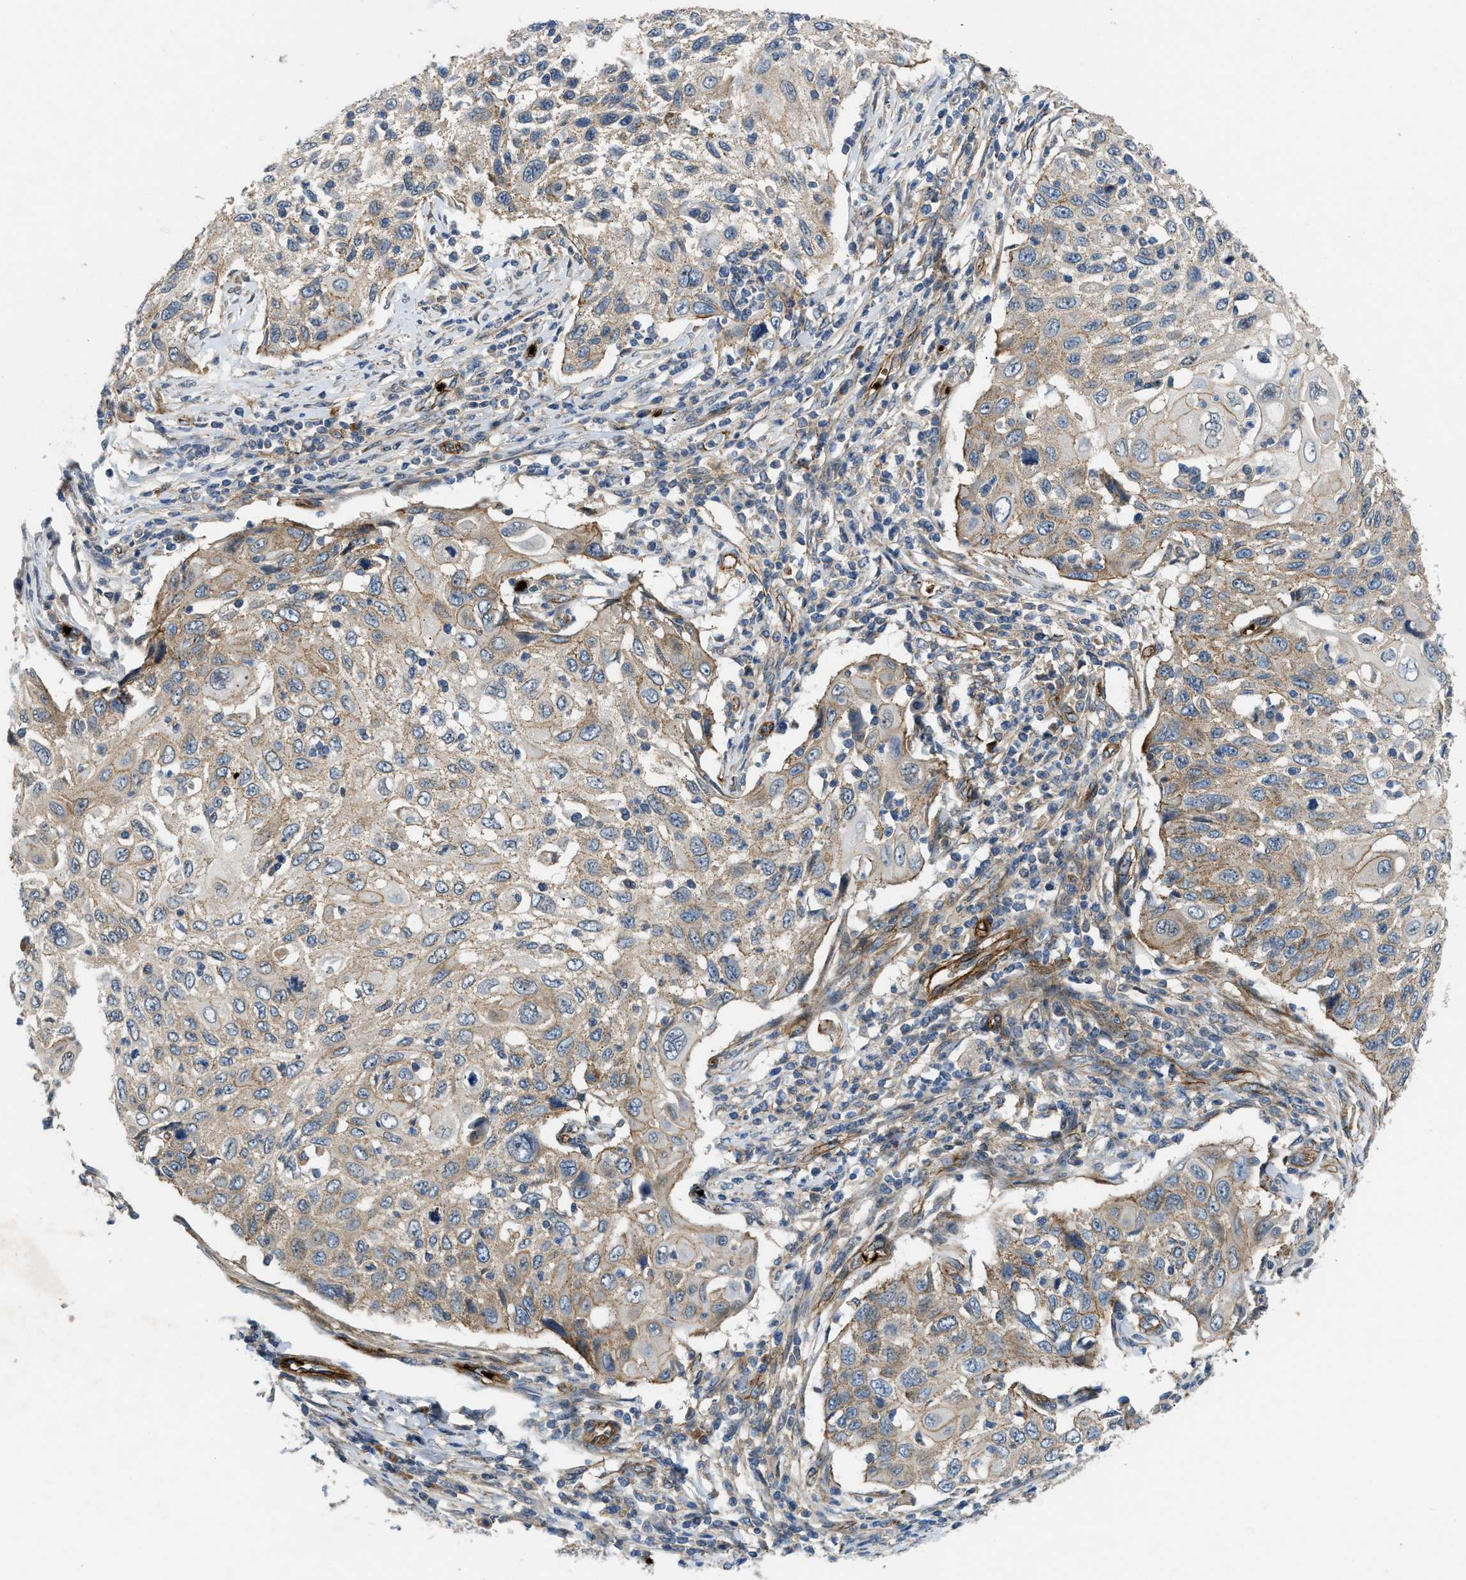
{"staining": {"intensity": "weak", "quantity": "25%-75%", "location": "cytoplasmic/membranous"}, "tissue": "cervical cancer", "cell_type": "Tumor cells", "image_type": "cancer", "snomed": [{"axis": "morphology", "description": "Squamous cell carcinoma, NOS"}, {"axis": "topography", "description": "Cervix"}], "caption": "Protein expression analysis of human cervical cancer reveals weak cytoplasmic/membranous staining in about 25%-75% of tumor cells.", "gene": "ERC1", "patient": {"sex": "female", "age": 70}}